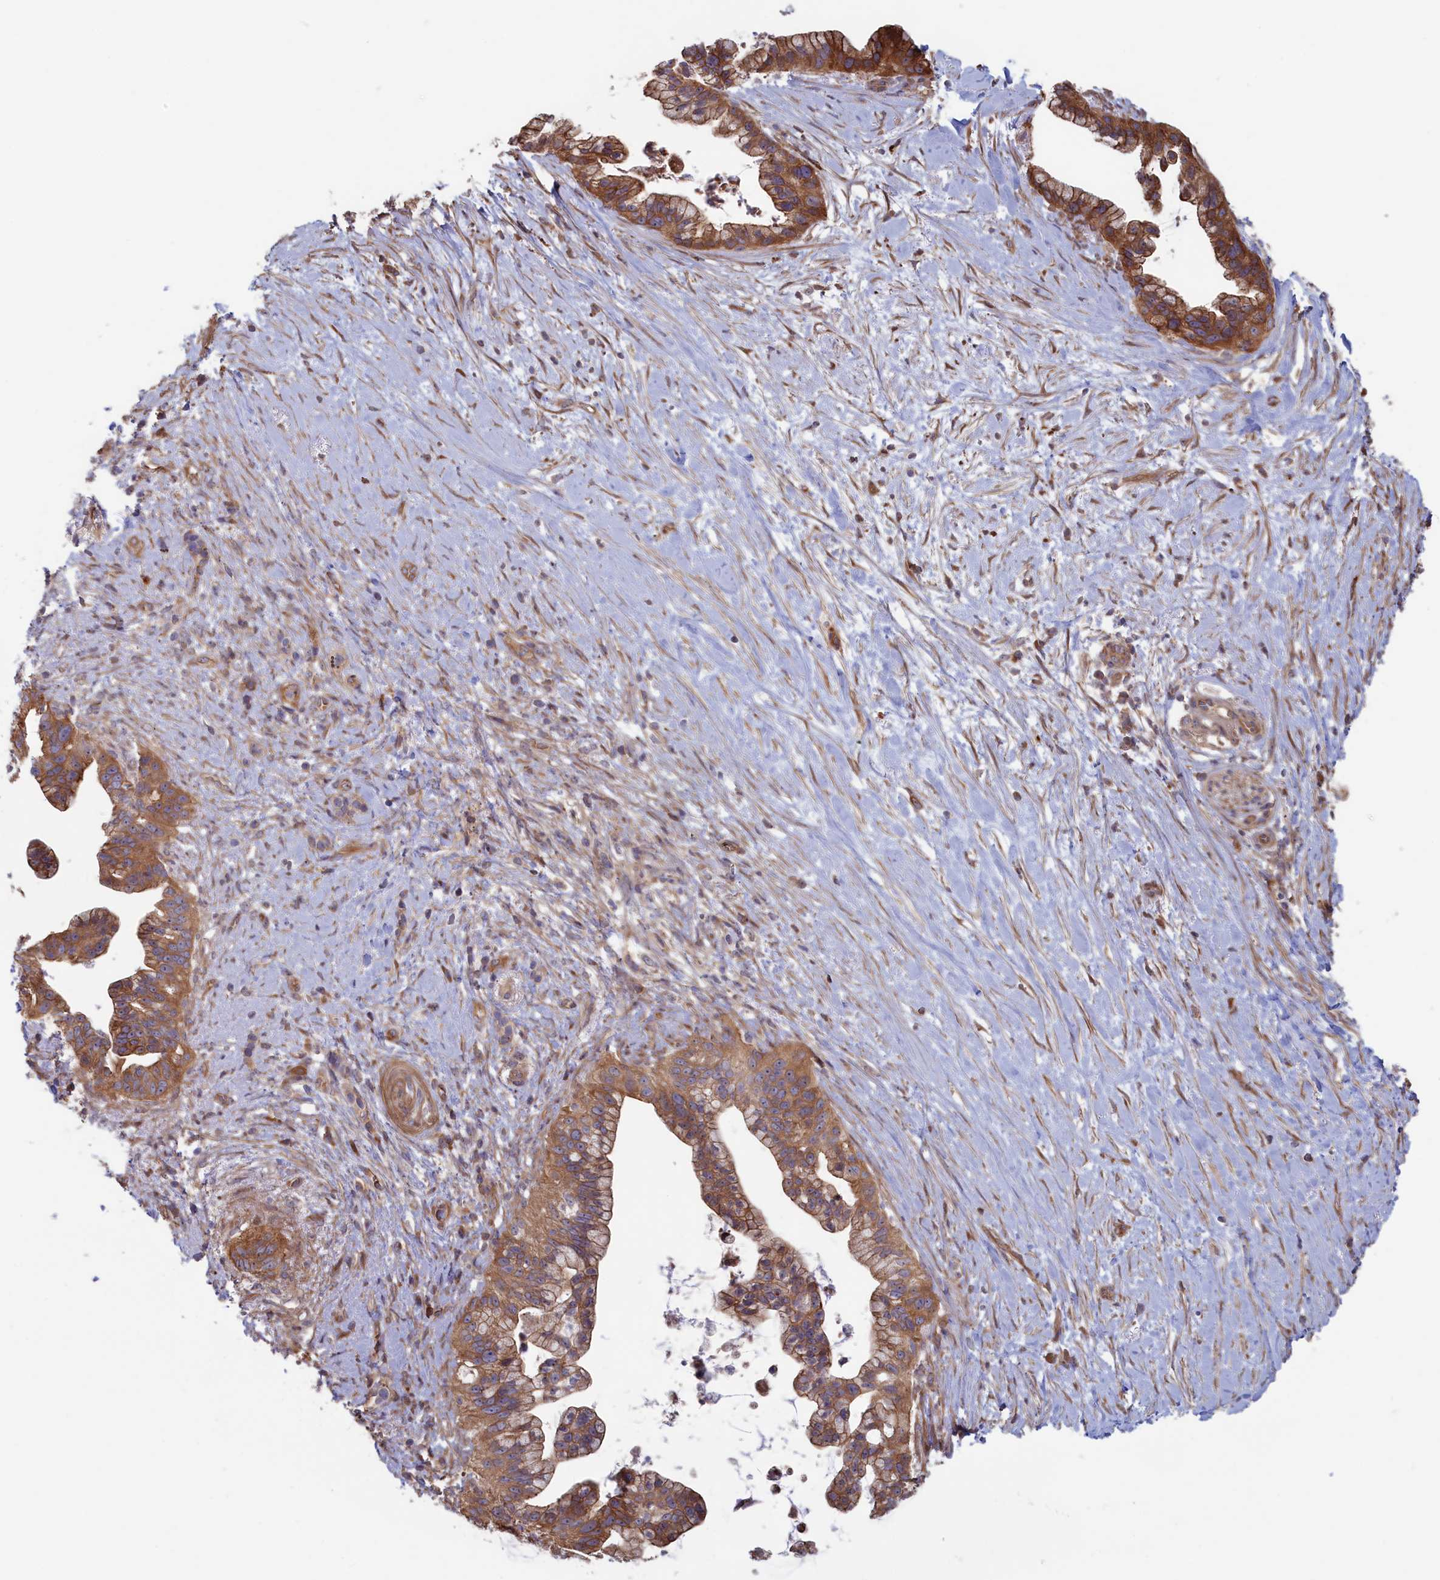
{"staining": {"intensity": "moderate", "quantity": ">75%", "location": "cytoplasmic/membranous"}, "tissue": "pancreatic cancer", "cell_type": "Tumor cells", "image_type": "cancer", "snomed": [{"axis": "morphology", "description": "Adenocarcinoma, NOS"}, {"axis": "topography", "description": "Pancreas"}], "caption": "Immunohistochemistry (IHC) histopathology image of pancreatic cancer stained for a protein (brown), which shows medium levels of moderate cytoplasmic/membranous expression in approximately >75% of tumor cells.", "gene": "RILPL1", "patient": {"sex": "female", "age": 83}}